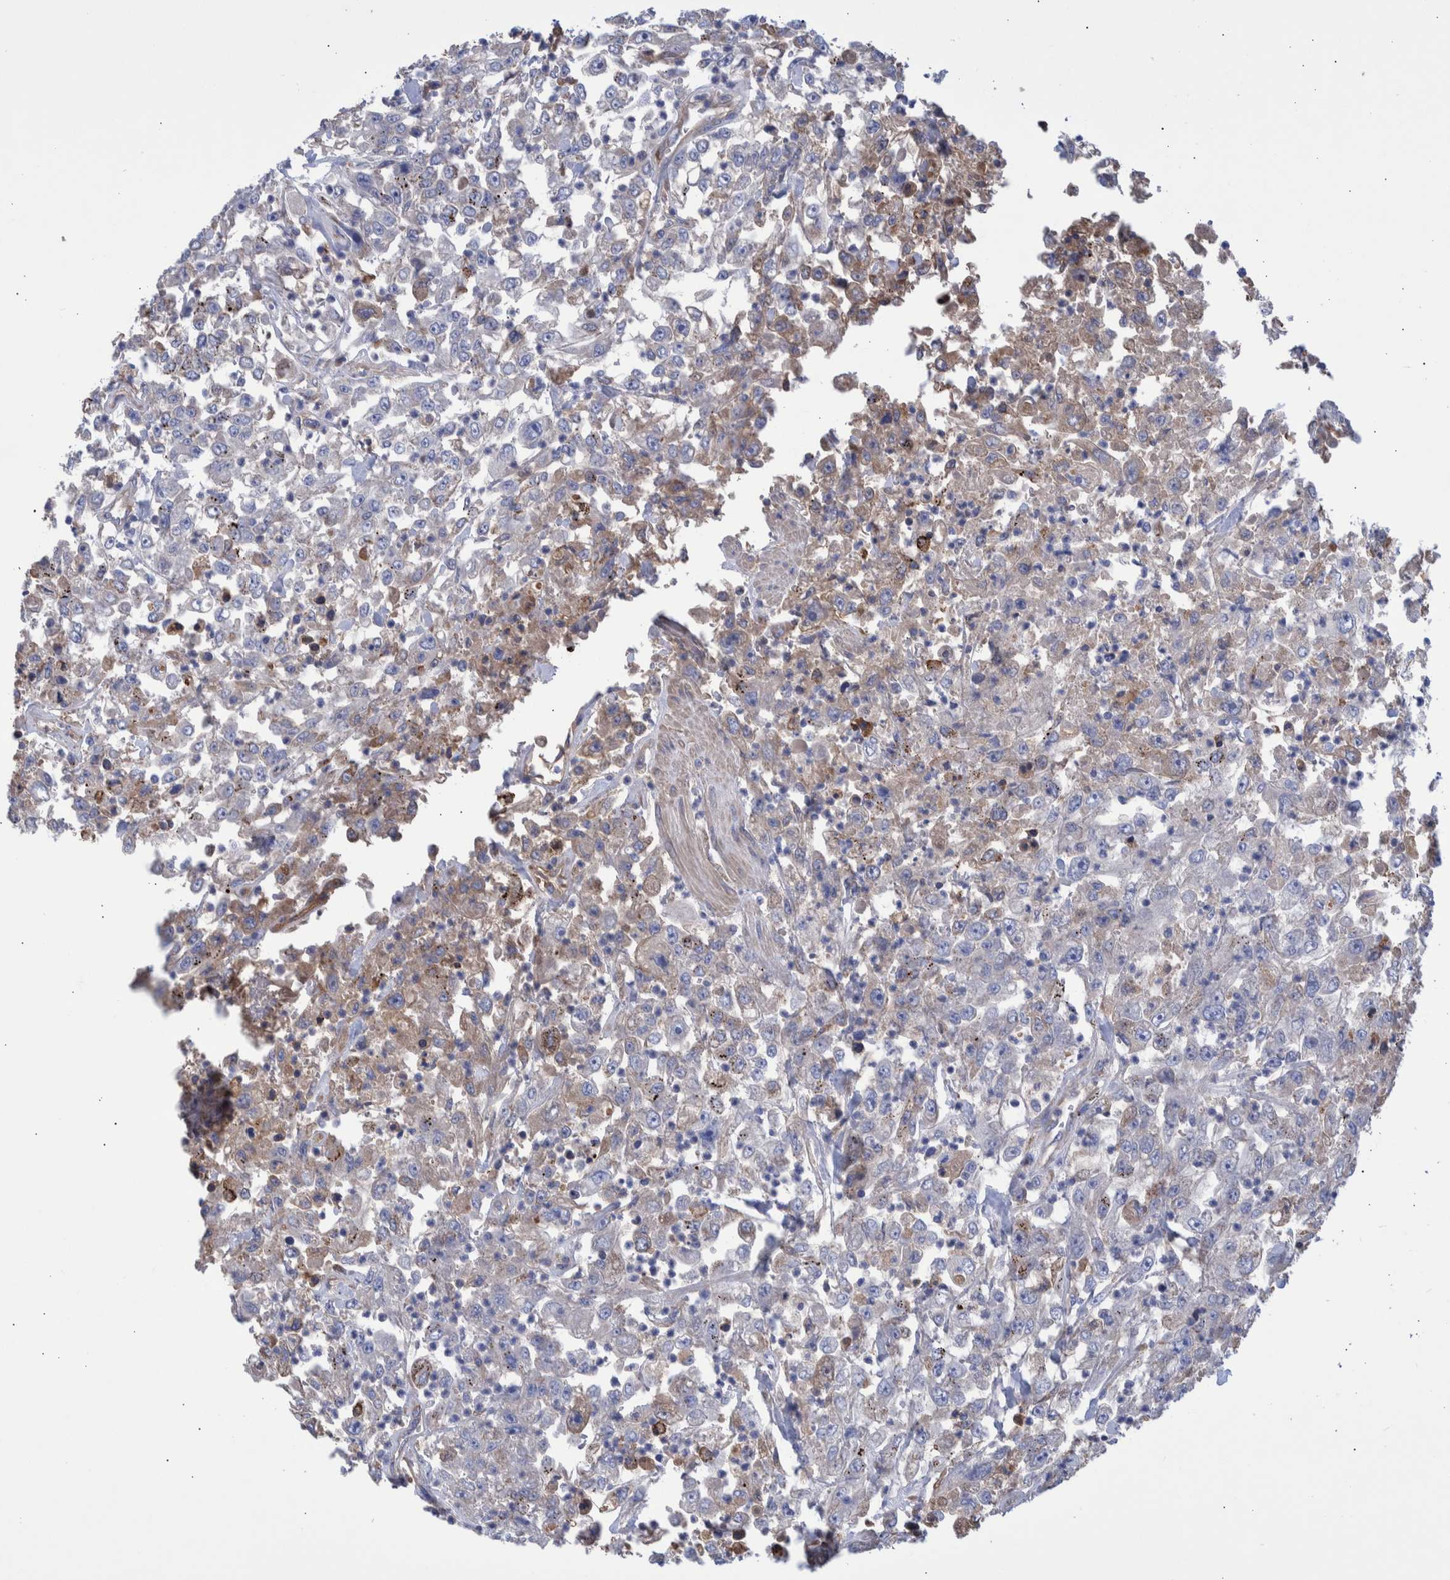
{"staining": {"intensity": "weak", "quantity": "<25%", "location": "cytoplasmic/membranous"}, "tissue": "urothelial cancer", "cell_type": "Tumor cells", "image_type": "cancer", "snomed": [{"axis": "morphology", "description": "Urothelial carcinoma, High grade"}, {"axis": "topography", "description": "Urinary bladder"}], "caption": "Photomicrograph shows no protein staining in tumor cells of urothelial carcinoma (high-grade) tissue.", "gene": "DLL4", "patient": {"sex": "male", "age": 46}}